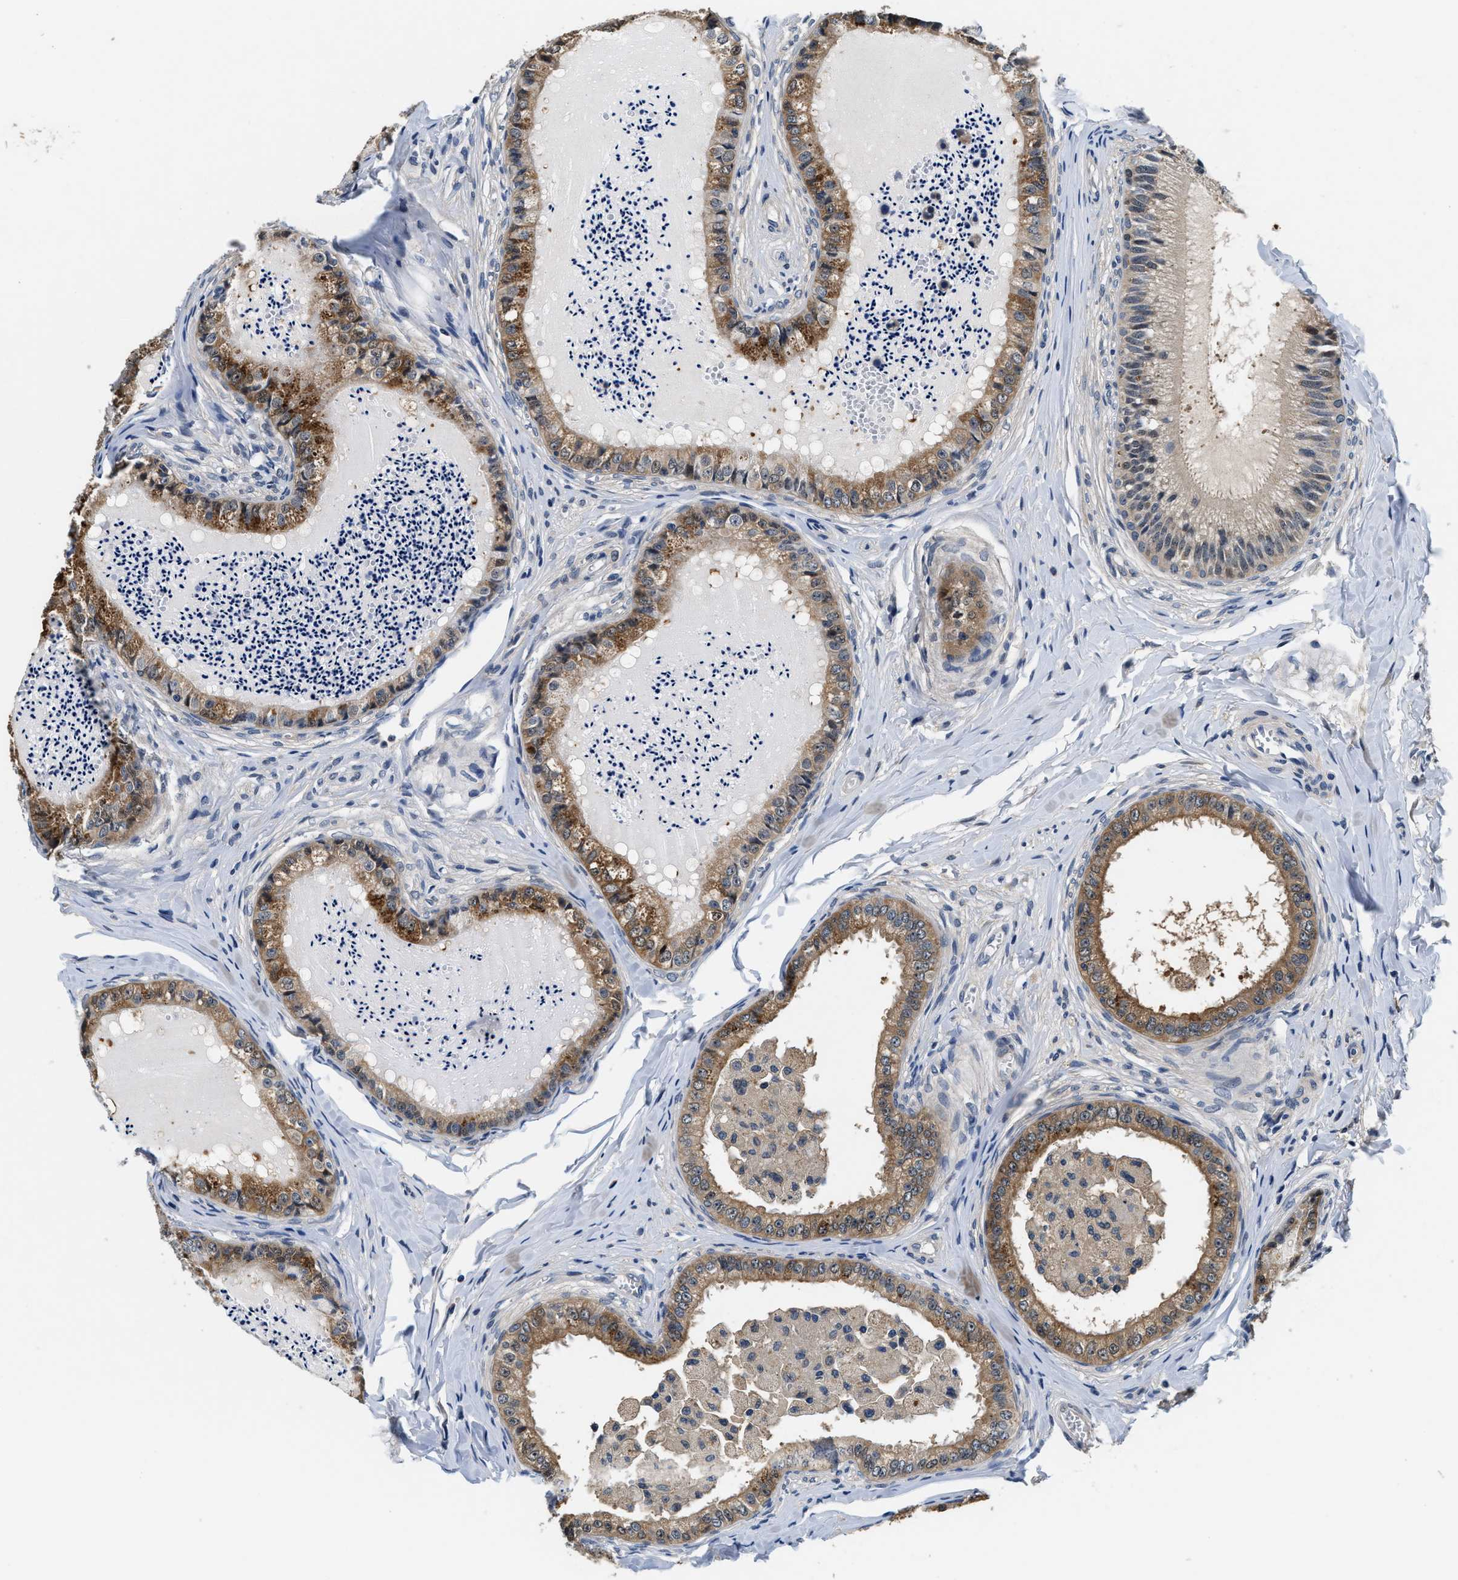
{"staining": {"intensity": "moderate", "quantity": ">75%", "location": "cytoplasmic/membranous"}, "tissue": "epididymis", "cell_type": "Glandular cells", "image_type": "normal", "snomed": [{"axis": "morphology", "description": "Normal tissue, NOS"}, {"axis": "topography", "description": "Epididymis"}], "caption": "An immunohistochemistry image of unremarkable tissue is shown. Protein staining in brown shows moderate cytoplasmic/membranous positivity in epididymis within glandular cells.", "gene": "PHPT1", "patient": {"sex": "male", "age": 31}}